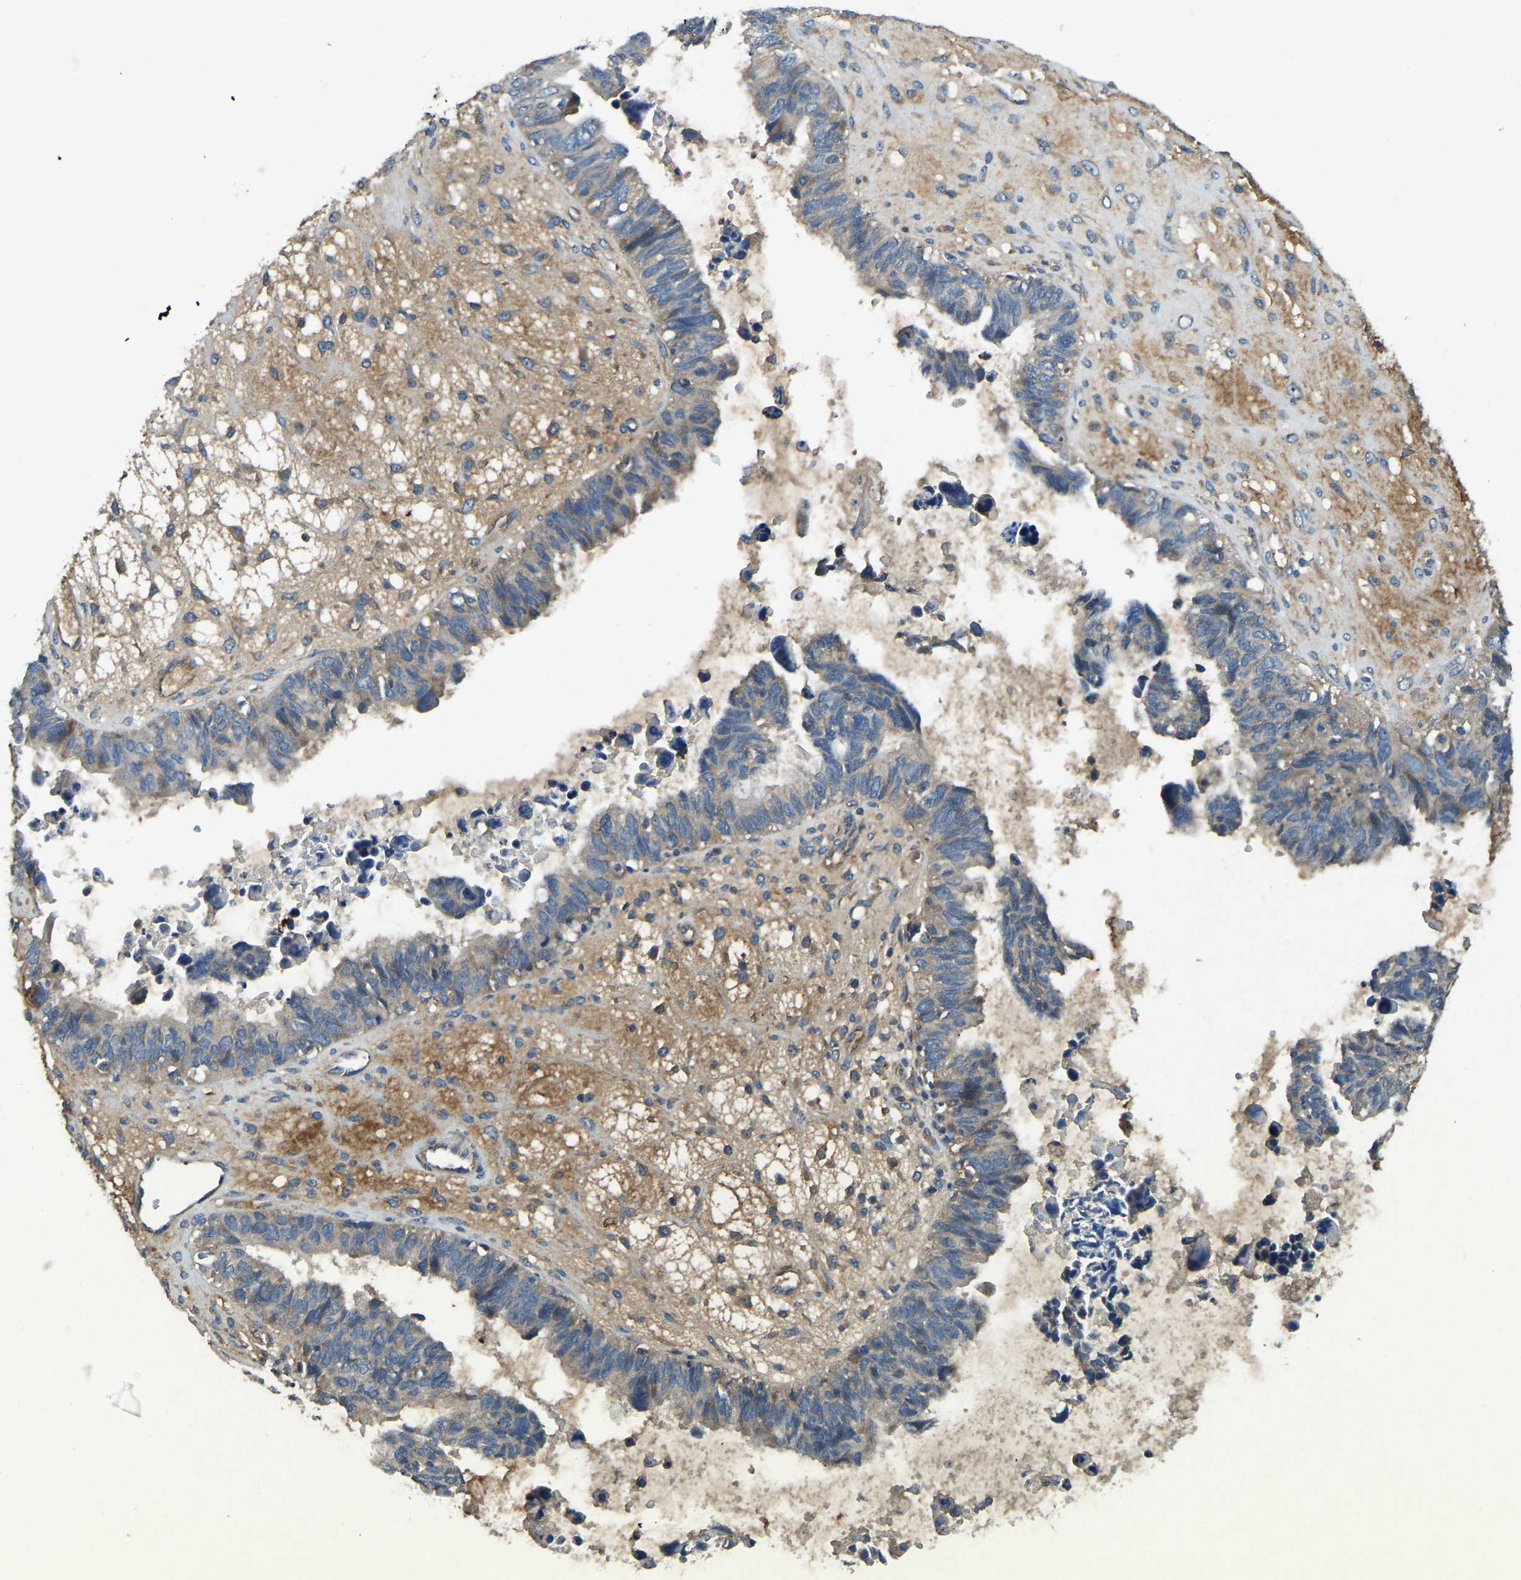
{"staining": {"intensity": "weak", "quantity": "25%-75%", "location": "cytoplasmic/membranous"}, "tissue": "ovarian cancer", "cell_type": "Tumor cells", "image_type": "cancer", "snomed": [{"axis": "morphology", "description": "Cystadenocarcinoma, serous, NOS"}, {"axis": "topography", "description": "Ovary"}], "caption": "Weak cytoplasmic/membranous protein staining is appreciated in approximately 25%-75% of tumor cells in ovarian serous cystadenocarcinoma.", "gene": "ATP8B1", "patient": {"sex": "female", "age": 79}}